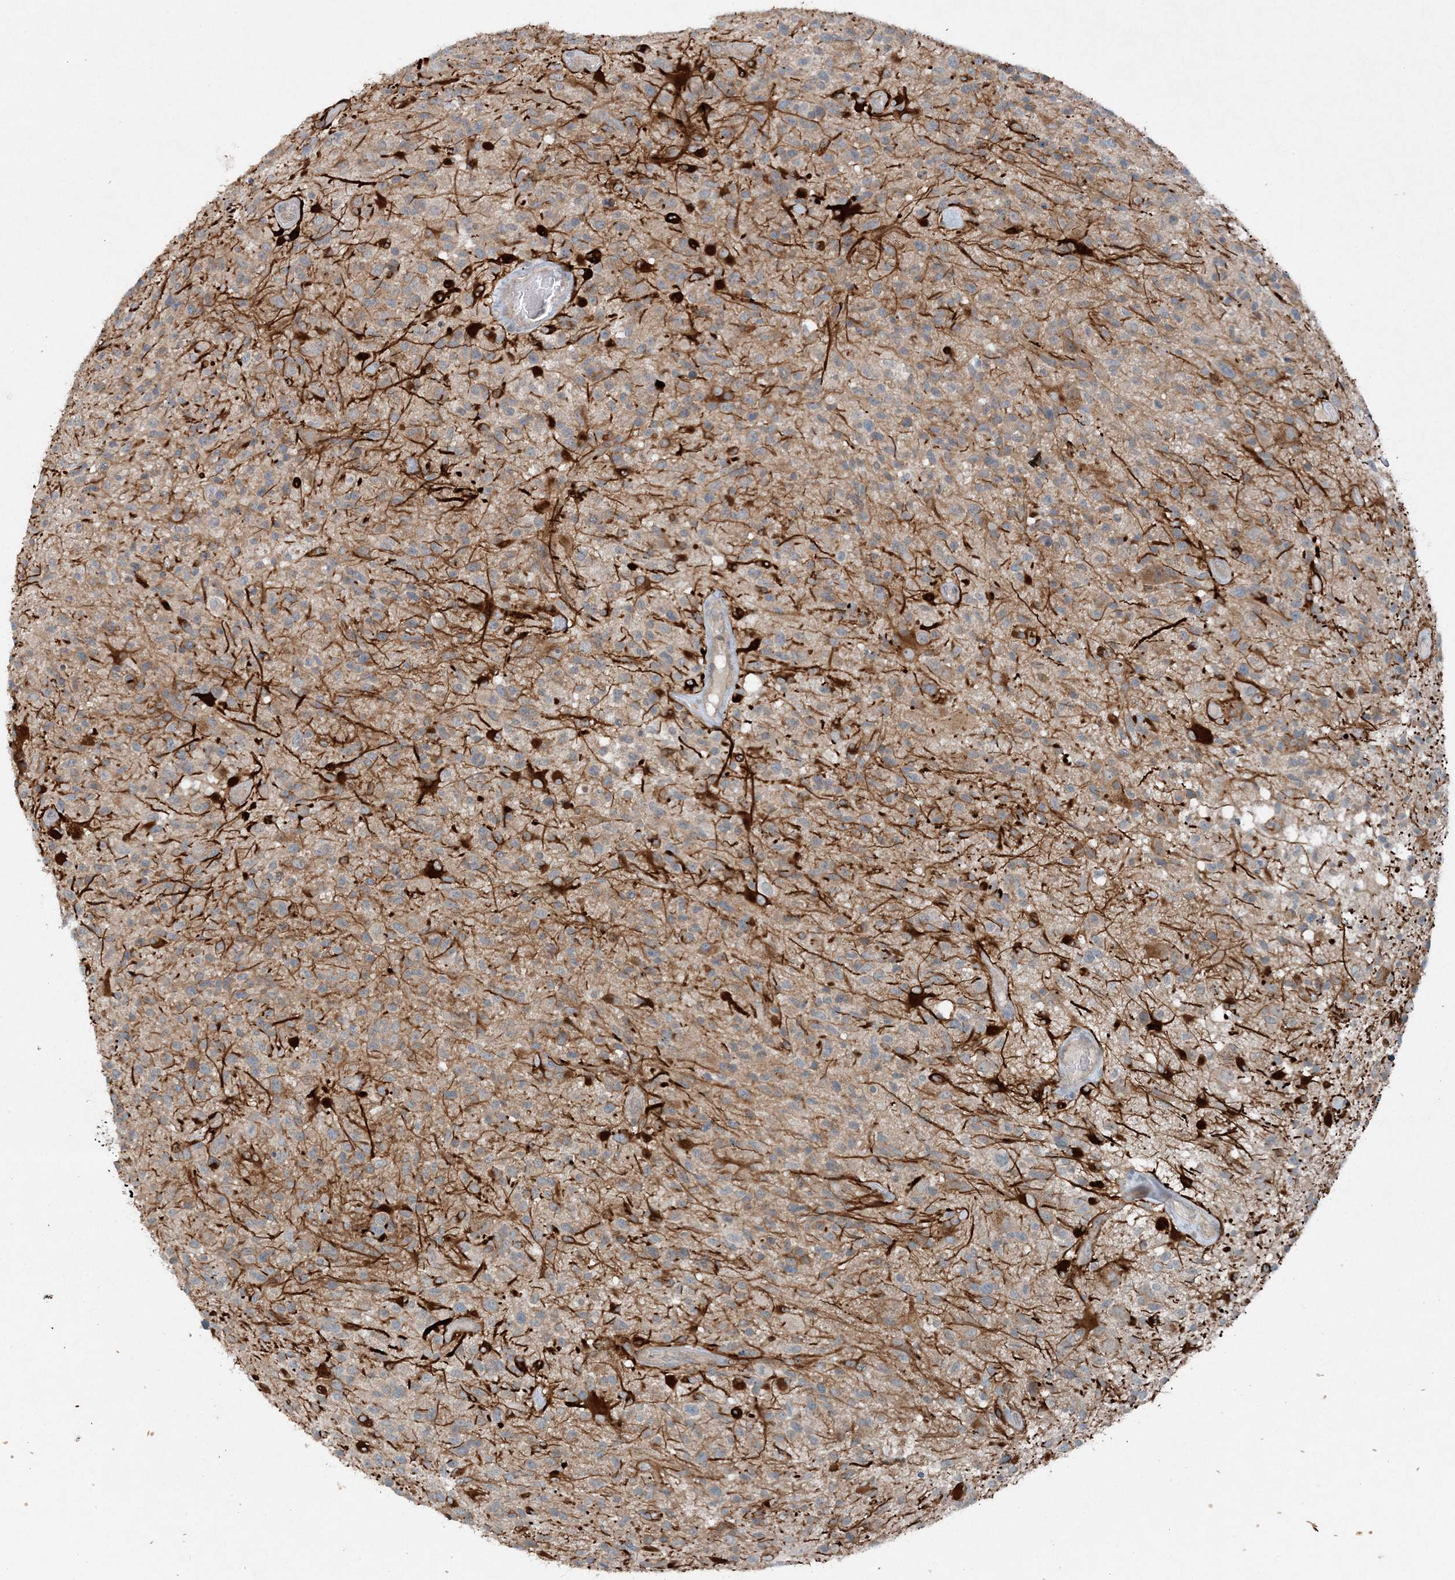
{"staining": {"intensity": "negative", "quantity": "none", "location": "none"}, "tissue": "glioma", "cell_type": "Tumor cells", "image_type": "cancer", "snomed": [{"axis": "morphology", "description": "Glioma, malignant, High grade"}, {"axis": "morphology", "description": "Glioblastoma, NOS"}, {"axis": "topography", "description": "Brain"}], "caption": "Immunohistochemistry of glioma exhibits no expression in tumor cells.", "gene": "MITD1", "patient": {"sex": "male", "age": 60}}